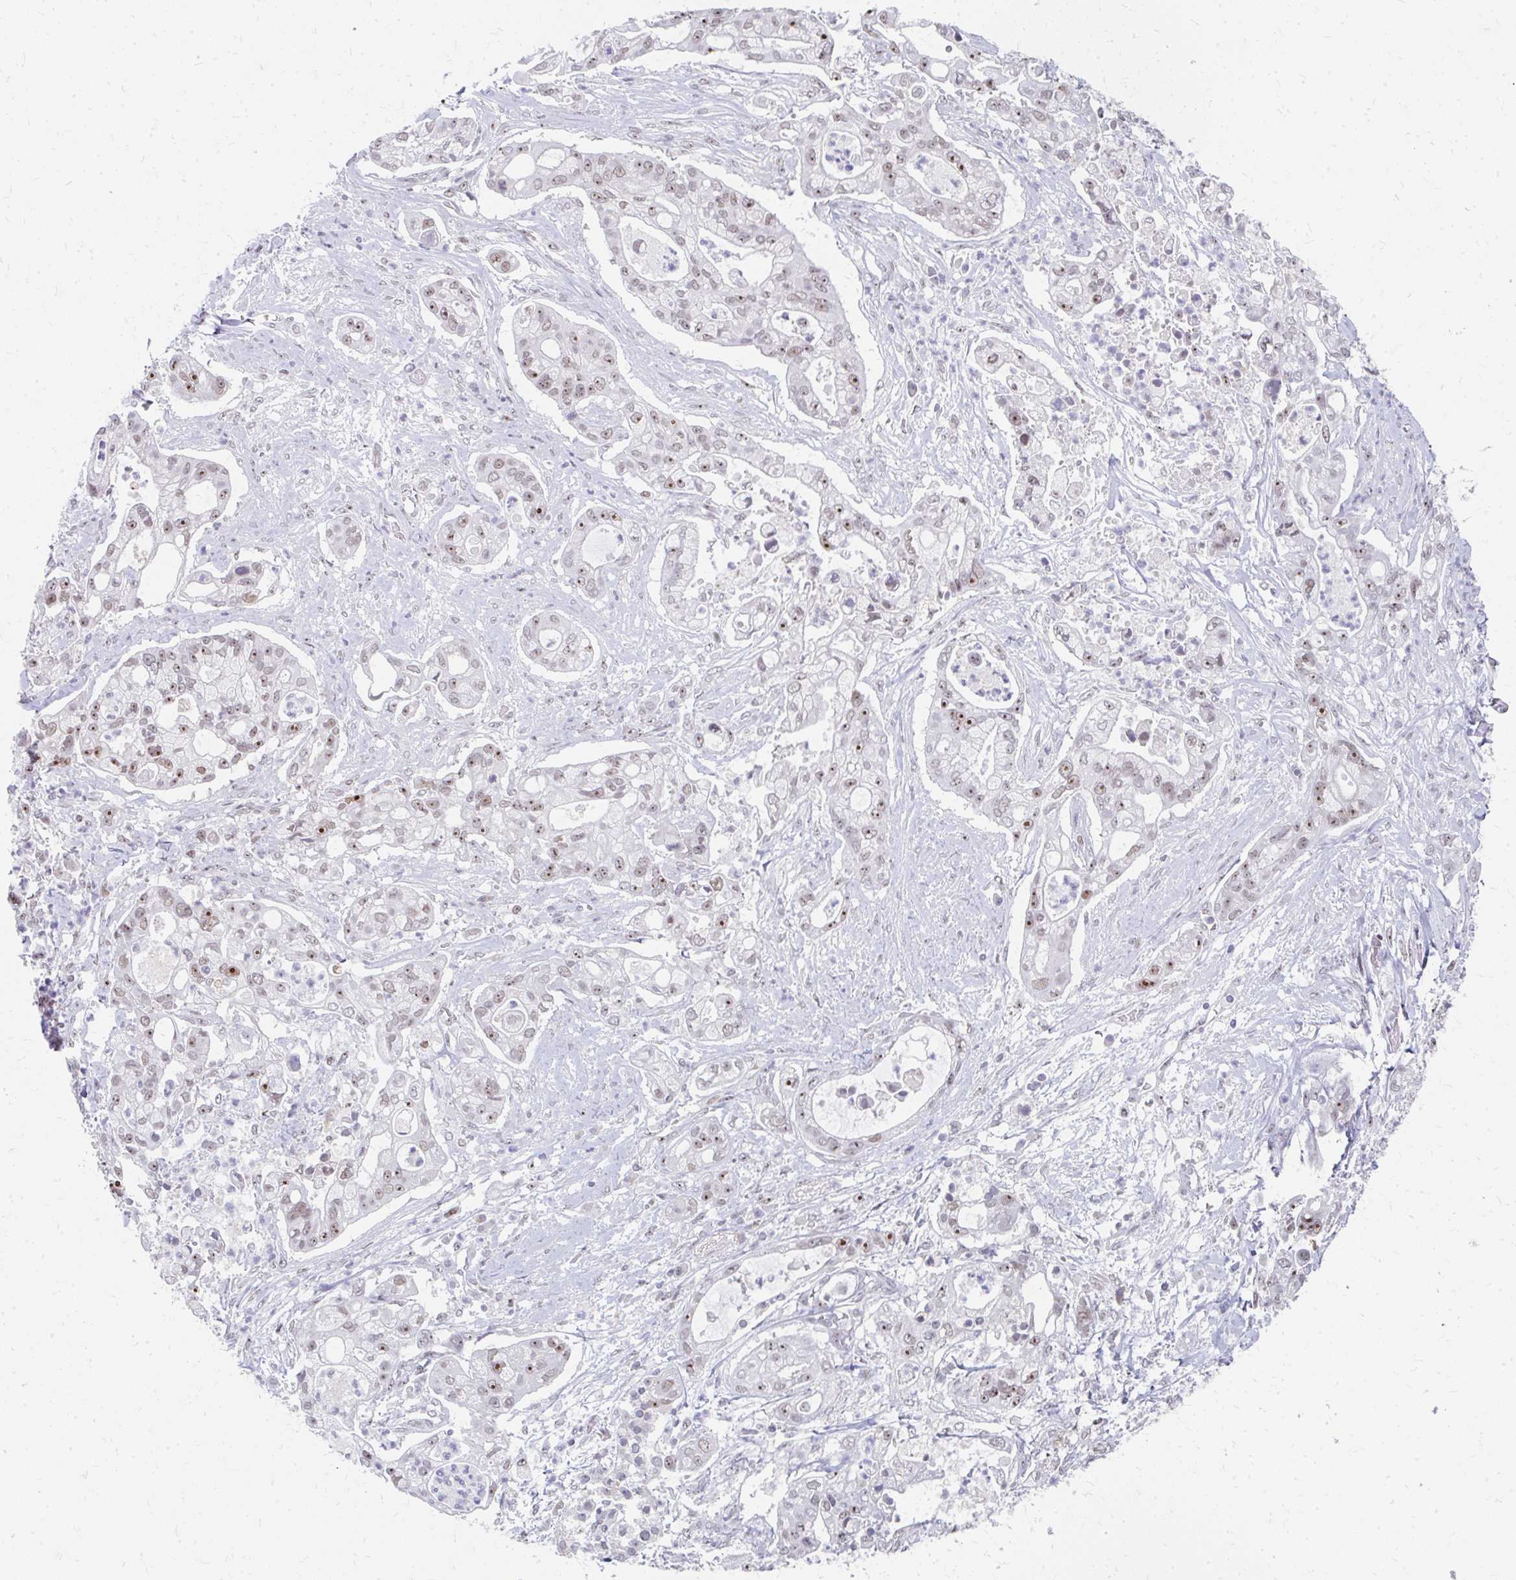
{"staining": {"intensity": "moderate", "quantity": ">75%", "location": "nuclear"}, "tissue": "pancreatic cancer", "cell_type": "Tumor cells", "image_type": "cancer", "snomed": [{"axis": "morphology", "description": "Adenocarcinoma, NOS"}, {"axis": "topography", "description": "Pancreas"}], "caption": "This photomicrograph shows IHC staining of adenocarcinoma (pancreatic), with medium moderate nuclear positivity in about >75% of tumor cells.", "gene": "GTF2H1", "patient": {"sex": "female", "age": 69}}